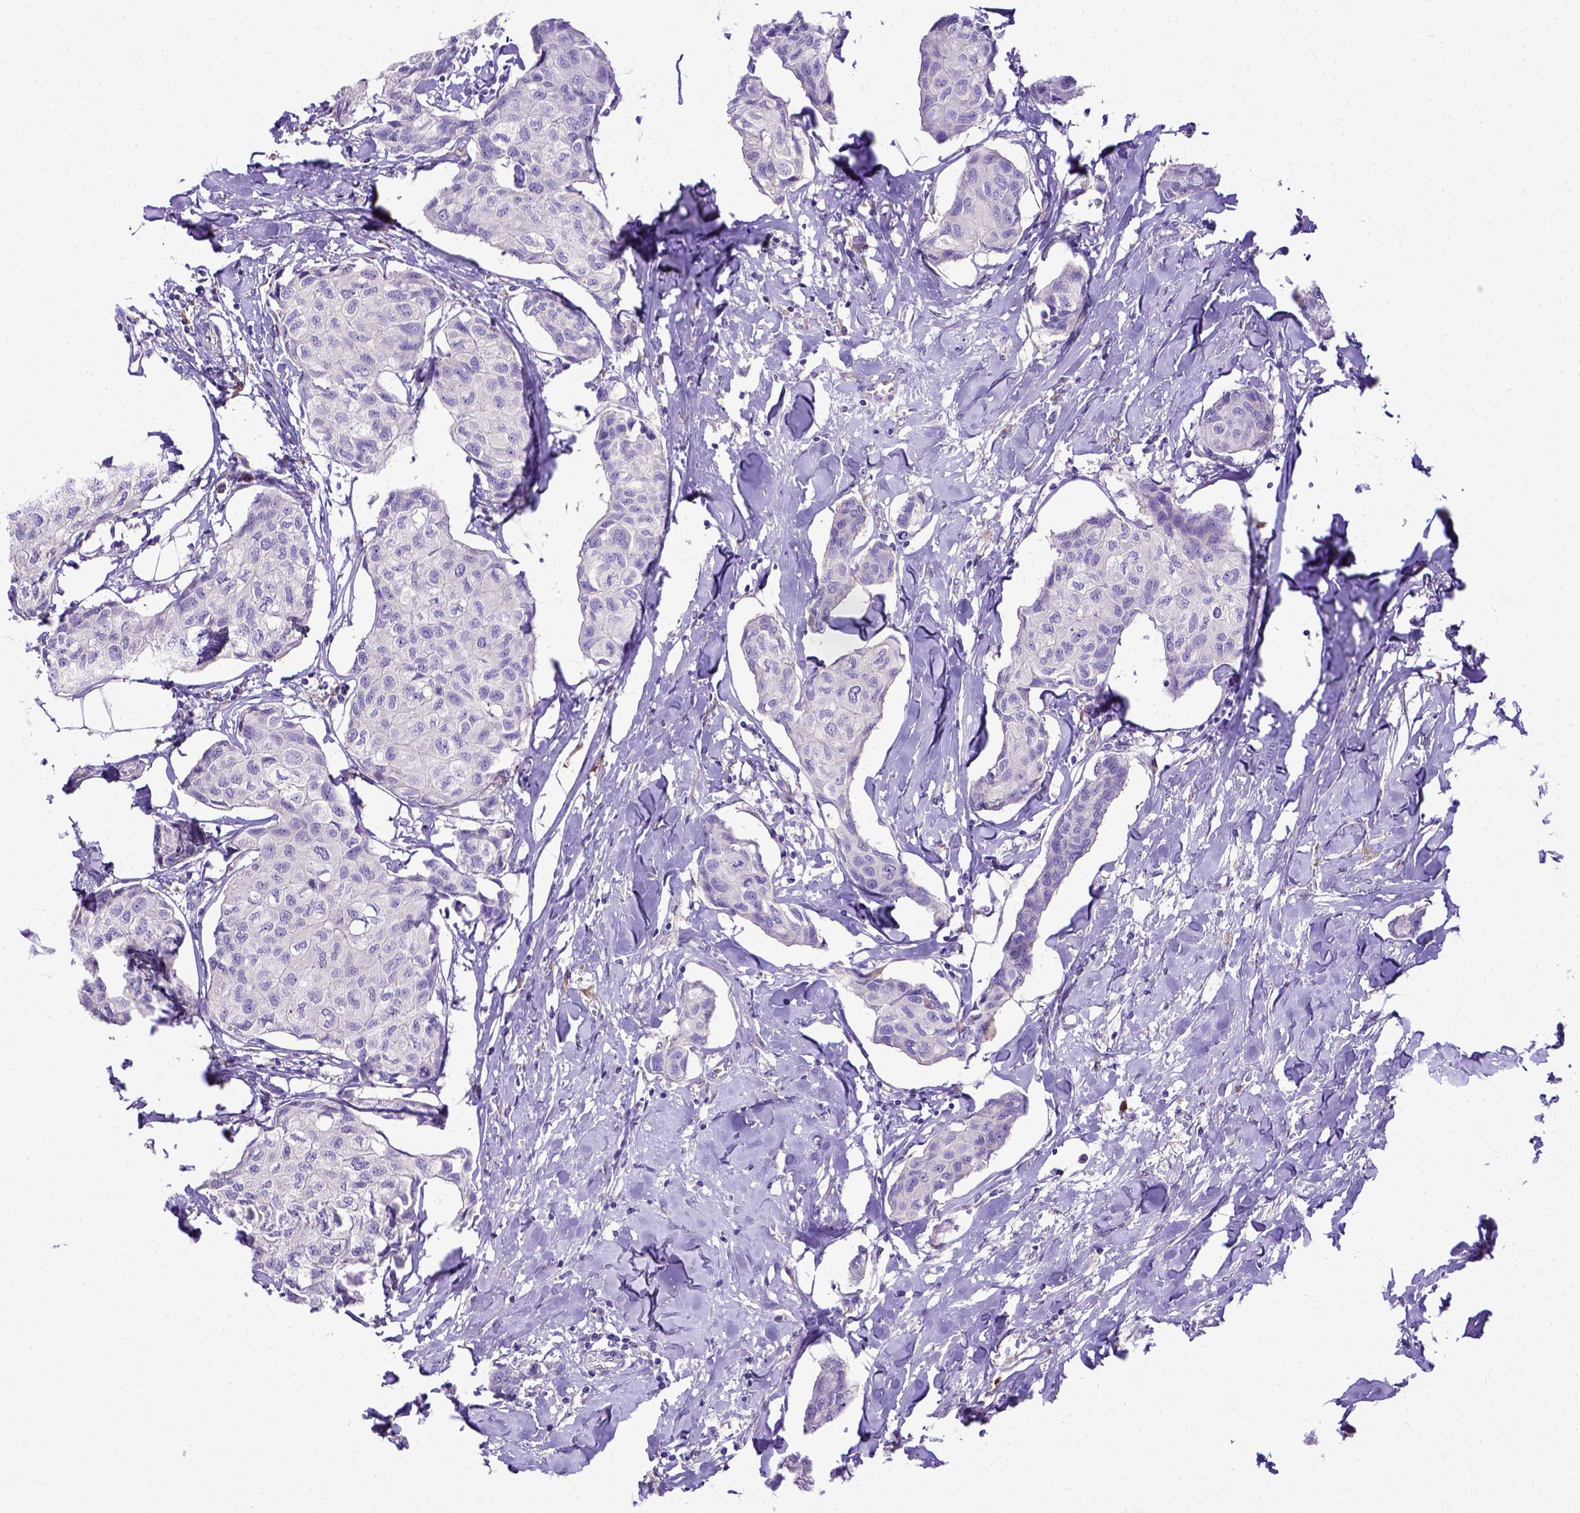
{"staining": {"intensity": "negative", "quantity": "none", "location": "none"}, "tissue": "breast cancer", "cell_type": "Tumor cells", "image_type": "cancer", "snomed": [{"axis": "morphology", "description": "Duct carcinoma"}, {"axis": "topography", "description": "Breast"}], "caption": "A micrograph of breast cancer (invasive ductal carcinoma) stained for a protein exhibits no brown staining in tumor cells.", "gene": "CFAP300", "patient": {"sex": "female", "age": 80}}